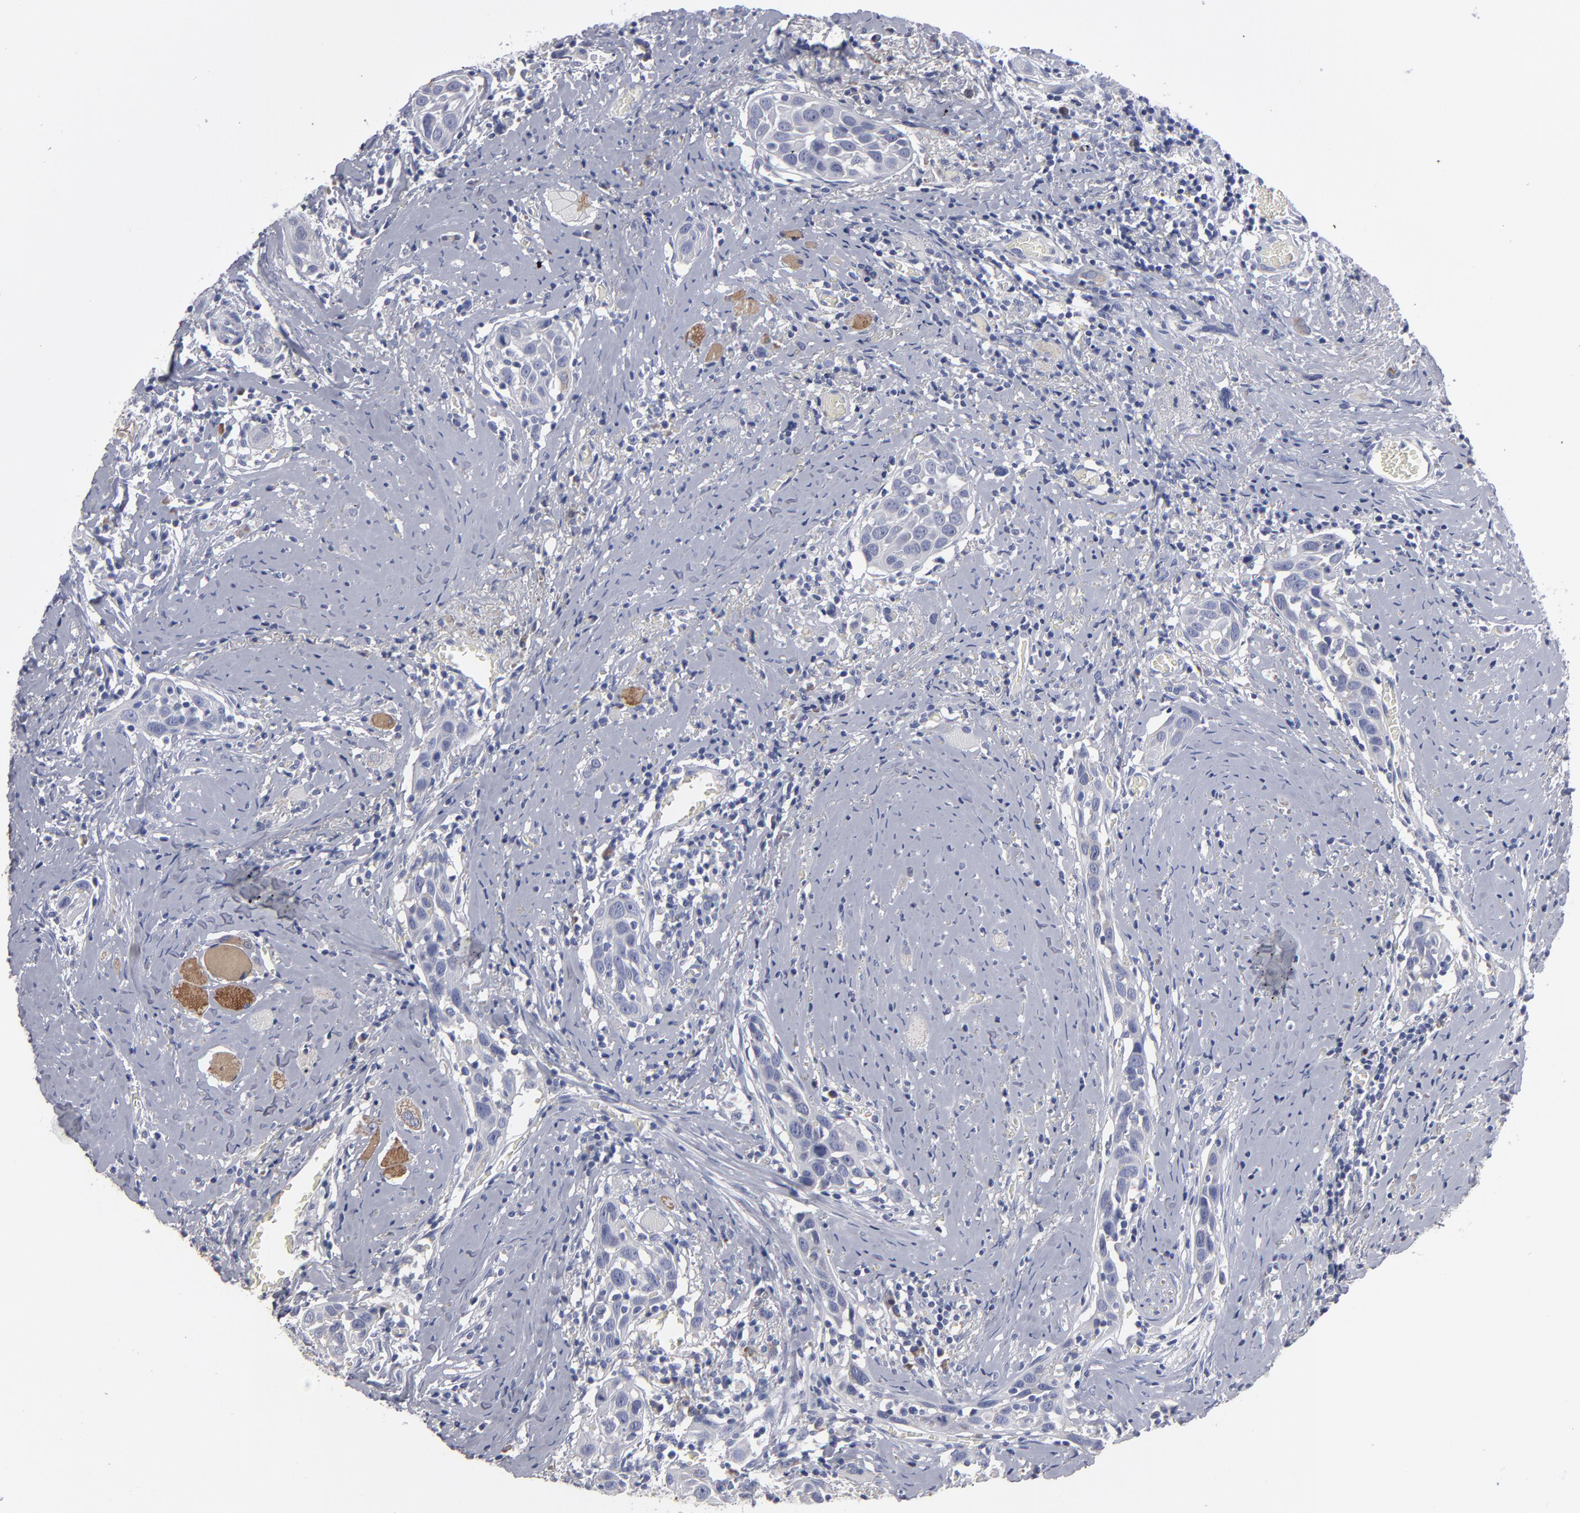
{"staining": {"intensity": "negative", "quantity": "none", "location": "none"}, "tissue": "head and neck cancer", "cell_type": "Tumor cells", "image_type": "cancer", "snomed": [{"axis": "morphology", "description": "Squamous cell carcinoma, NOS"}, {"axis": "topography", "description": "Oral tissue"}, {"axis": "topography", "description": "Head-Neck"}], "caption": "This histopathology image is of head and neck cancer (squamous cell carcinoma) stained with immunohistochemistry (IHC) to label a protein in brown with the nuclei are counter-stained blue. There is no staining in tumor cells.", "gene": "CCDC80", "patient": {"sex": "female", "age": 50}}